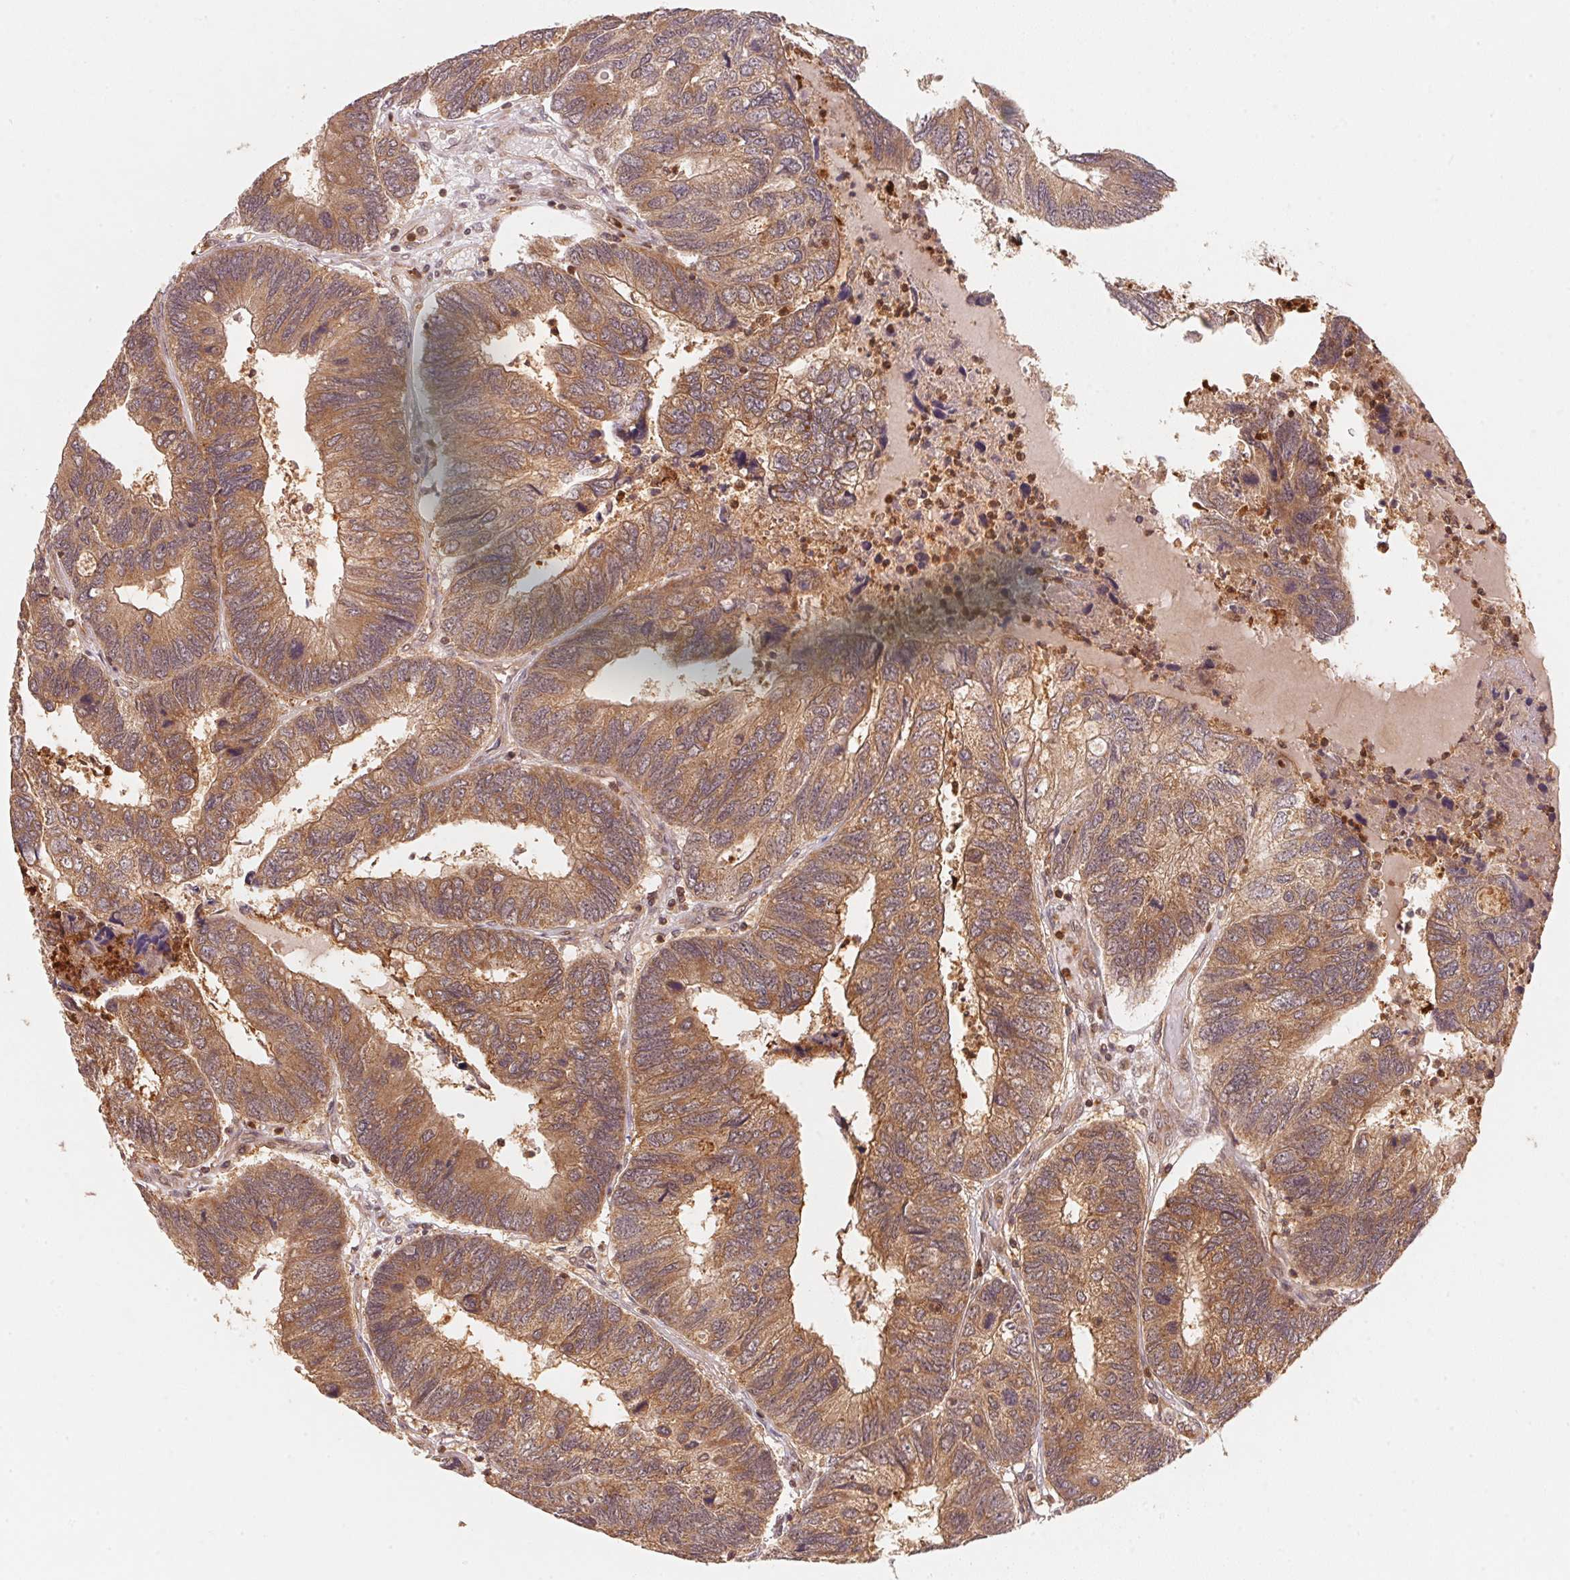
{"staining": {"intensity": "moderate", "quantity": ">75%", "location": "cytoplasmic/membranous"}, "tissue": "colorectal cancer", "cell_type": "Tumor cells", "image_type": "cancer", "snomed": [{"axis": "morphology", "description": "Adenocarcinoma, NOS"}, {"axis": "topography", "description": "Colon"}], "caption": "Tumor cells display moderate cytoplasmic/membranous positivity in about >75% of cells in colorectal cancer (adenocarcinoma).", "gene": "CCDC102B", "patient": {"sex": "female", "age": 67}}